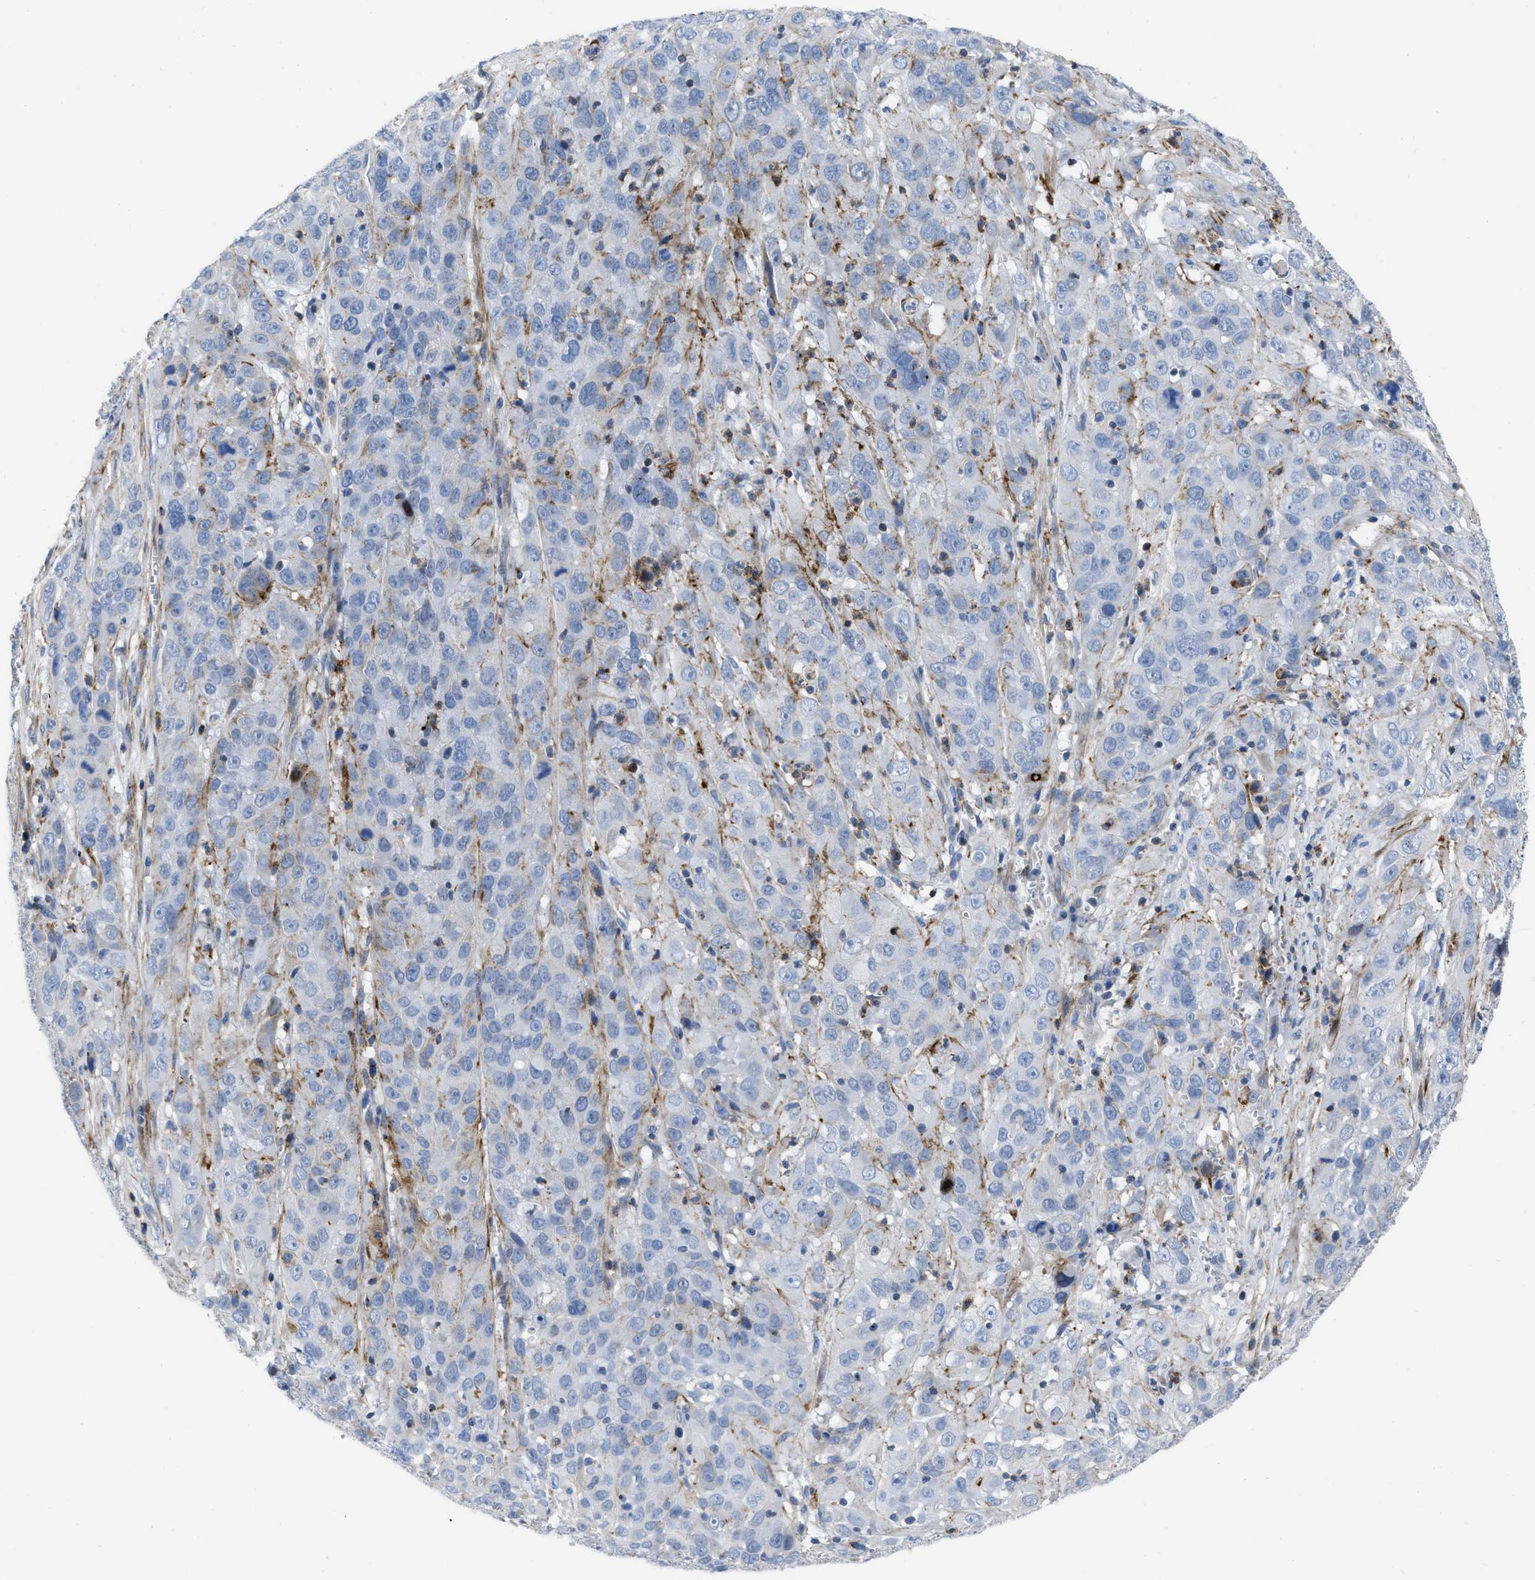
{"staining": {"intensity": "negative", "quantity": "none", "location": "none"}, "tissue": "cervical cancer", "cell_type": "Tumor cells", "image_type": "cancer", "snomed": [{"axis": "morphology", "description": "Squamous cell carcinoma, NOS"}, {"axis": "topography", "description": "Cervix"}], "caption": "High power microscopy histopathology image of an immunohistochemistry (IHC) photomicrograph of cervical squamous cell carcinoma, revealing no significant staining in tumor cells.", "gene": "PRMT2", "patient": {"sex": "female", "age": 32}}